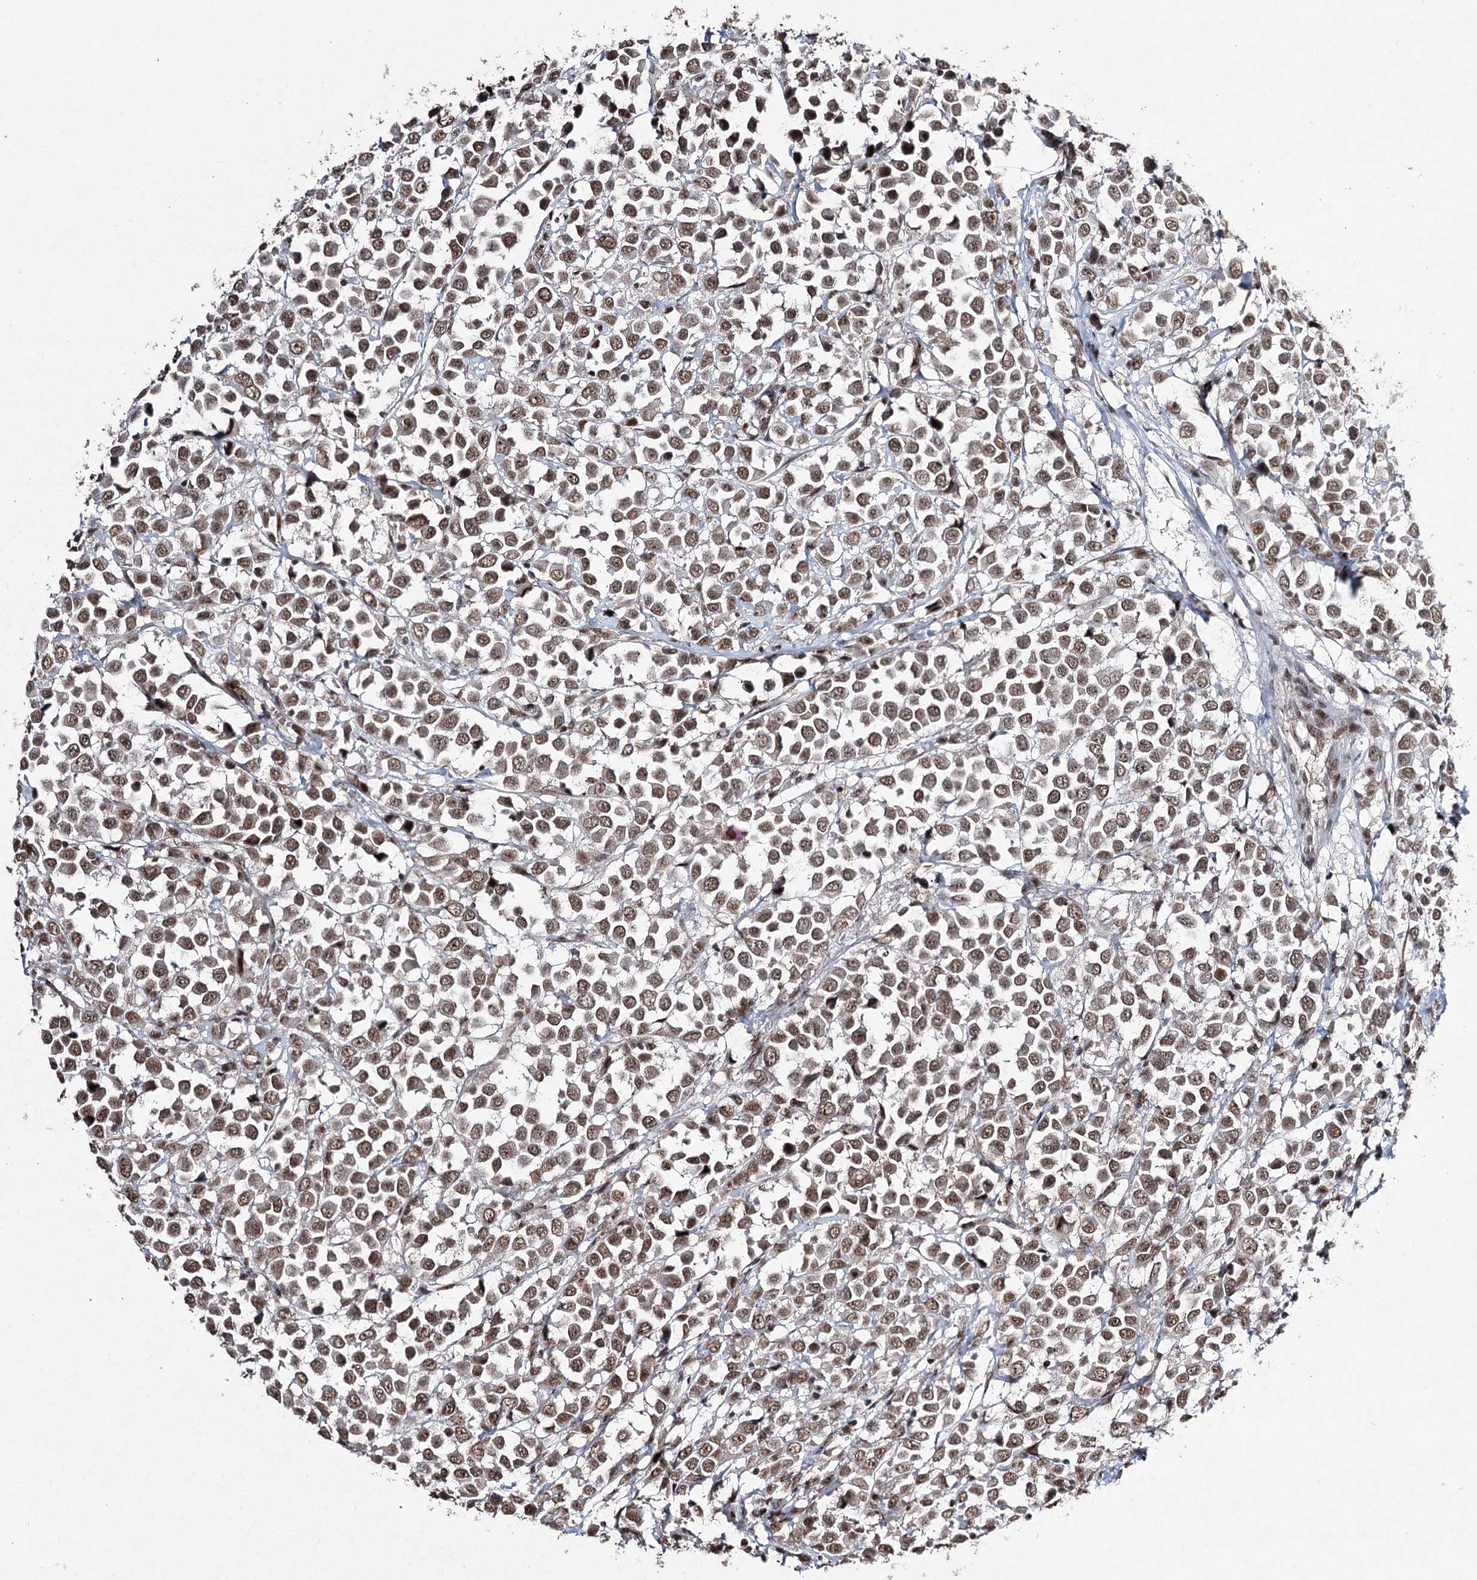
{"staining": {"intensity": "moderate", "quantity": ">75%", "location": "nuclear"}, "tissue": "breast cancer", "cell_type": "Tumor cells", "image_type": "cancer", "snomed": [{"axis": "morphology", "description": "Duct carcinoma"}, {"axis": "topography", "description": "Breast"}], "caption": "The immunohistochemical stain highlights moderate nuclear expression in tumor cells of breast cancer (infiltrating ductal carcinoma) tissue.", "gene": "PDCD4", "patient": {"sex": "female", "age": 61}}